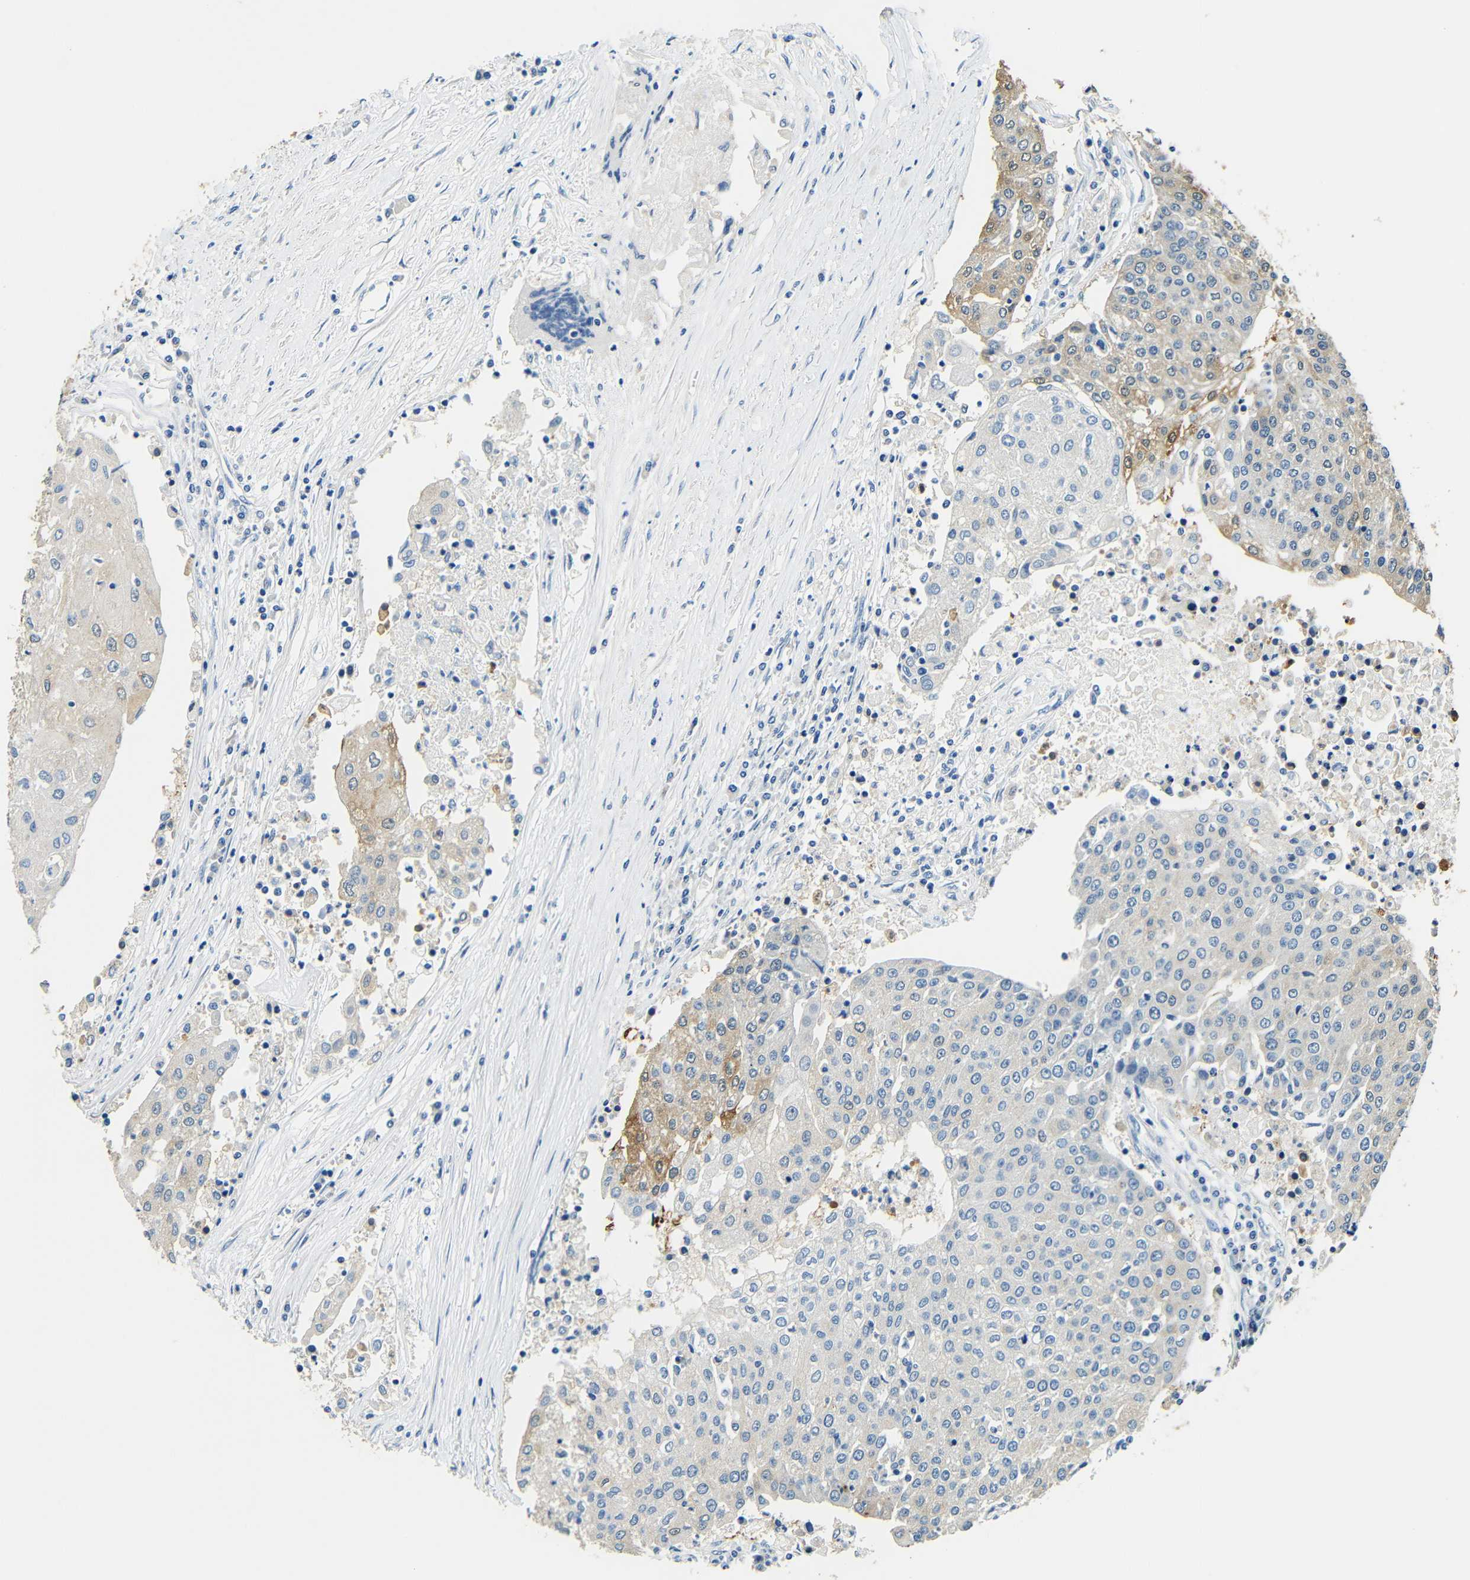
{"staining": {"intensity": "weak", "quantity": "<25%", "location": "cytoplasmic/membranous"}, "tissue": "urothelial cancer", "cell_type": "Tumor cells", "image_type": "cancer", "snomed": [{"axis": "morphology", "description": "Urothelial carcinoma, High grade"}, {"axis": "topography", "description": "Urinary bladder"}], "caption": "Immunohistochemistry (IHC) image of neoplastic tissue: human urothelial carcinoma (high-grade) stained with DAB (3,3'-diaminobenzidine) reveals no significant protein staining in tumor cells.", "gene": "FMO5", "patient": {"sex": "female", "age": 85}}